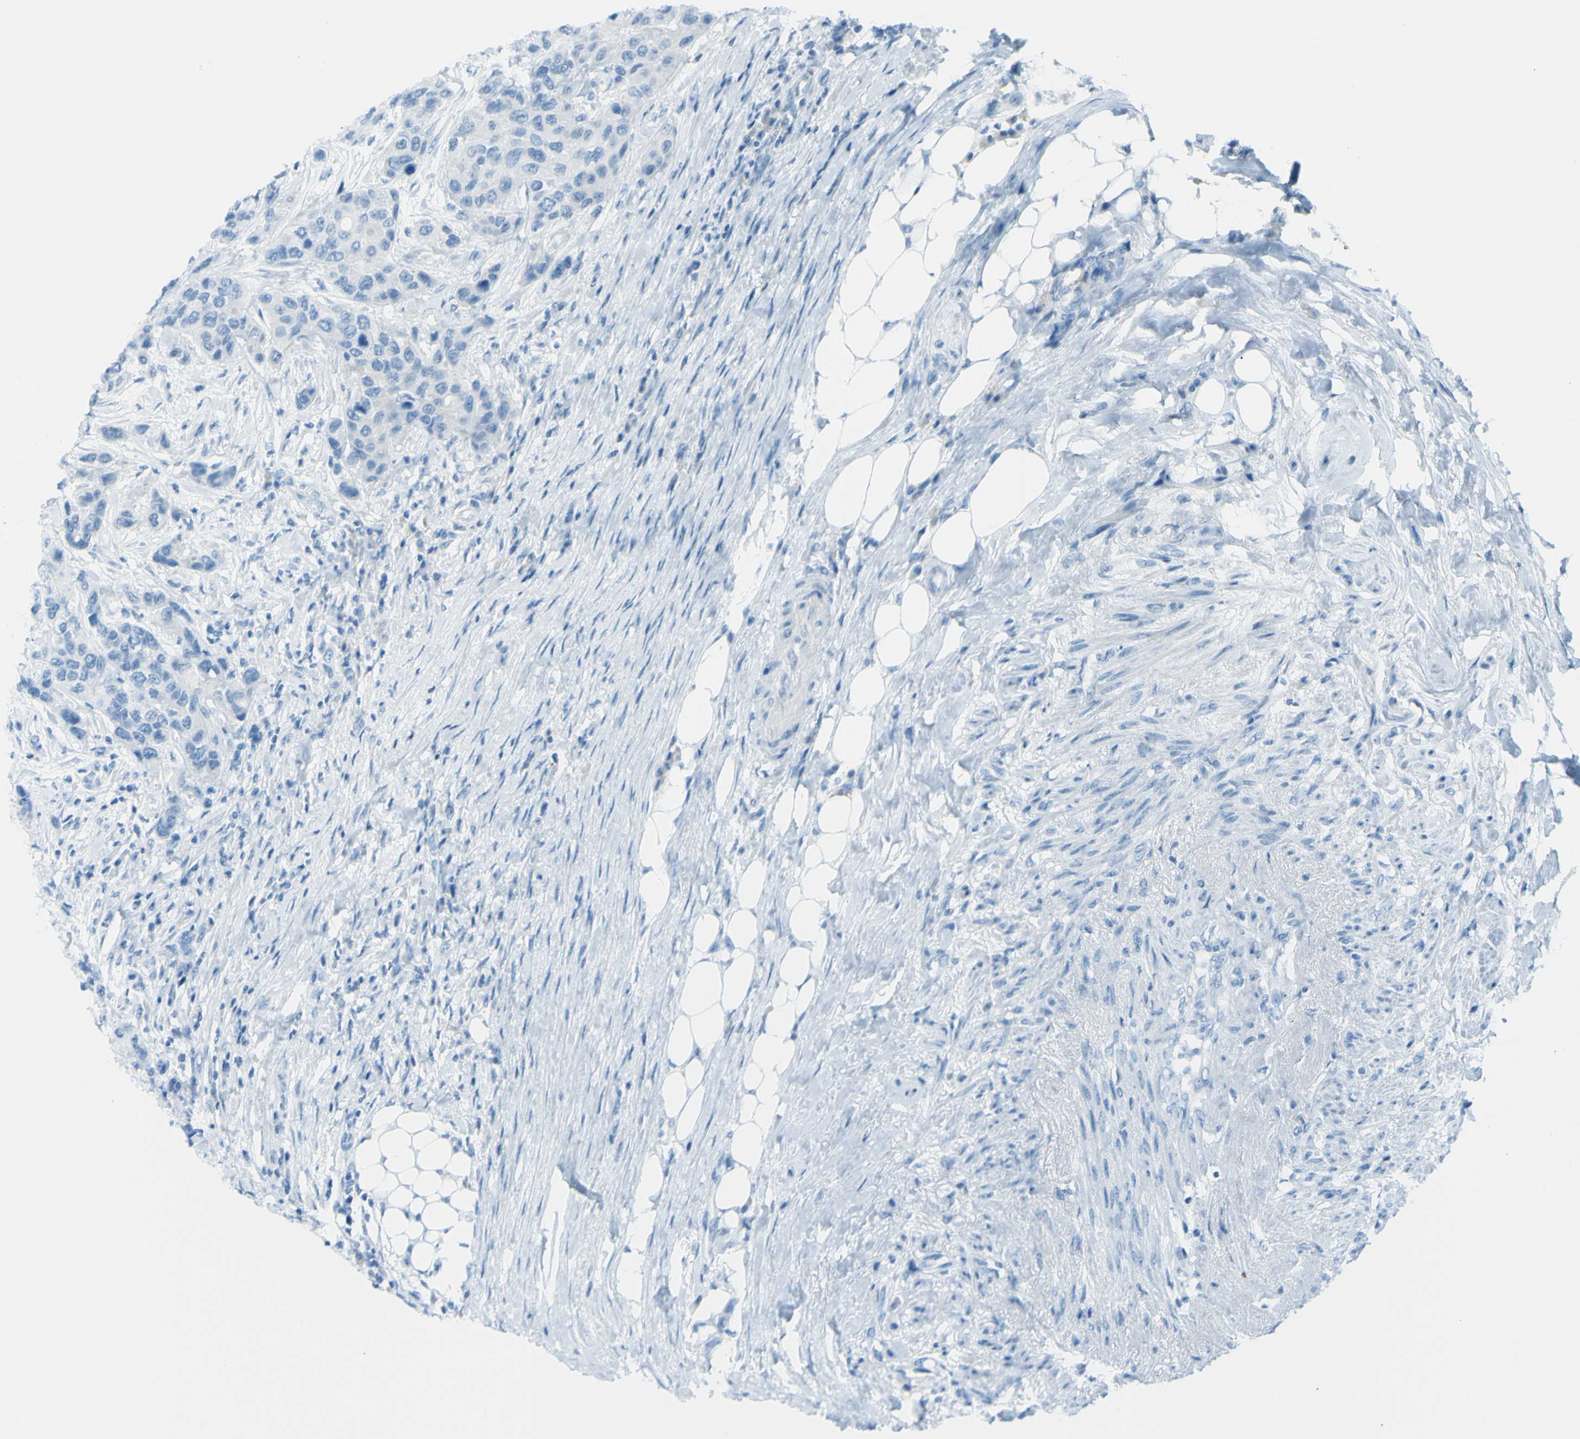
{"staining": {"intensity": "negative", "quantity": "none", "location": "none"}, "tissue": "urothelial cancer", "cell_type": "Tumor cells", "image_type": "cancer", "snomed": [{"axis": "morphology", "description": "Urothelial carcinoma, High grade"}, {"axis": "topography", "description": "Urinary bladder"}], "caption": "Tumor cells show no significant expression in high-grade urothelial carcinoma.", "gene": "TFPI2", "patient": {"sex": "female", "age": 56}}